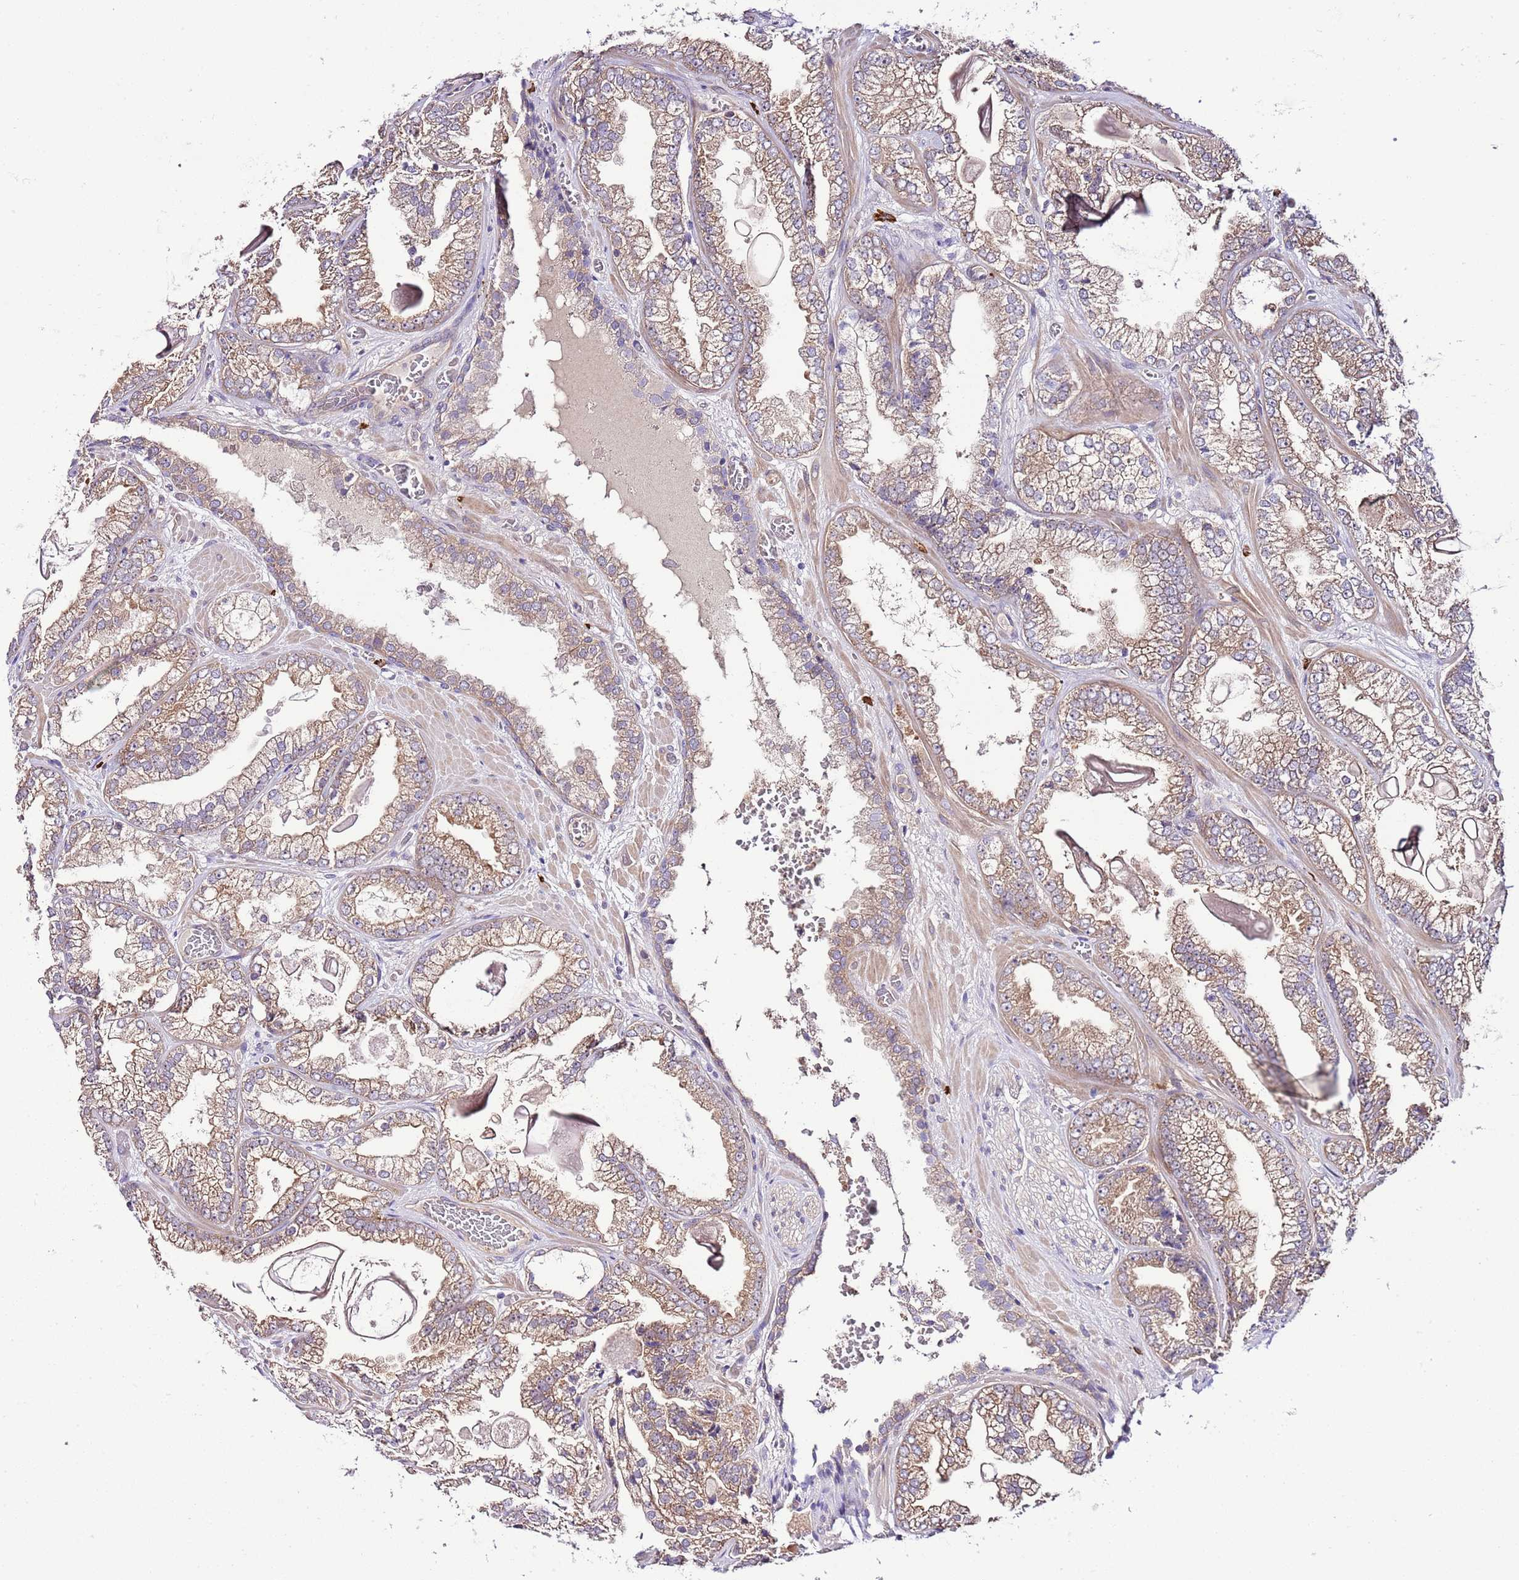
{"staining": {"intensity": "moderate", "quantity": ">75%", "location": "cytoplasmic/membranous"}, "tissue": "prostate cancer", "cell_type": "Tumor cells", "image_type": "cancer", "snomed": [{"axis": "morphology", "description": "Adenocarcinoma, Low grade"}, {"axis": "topography", "description": "Prostate"}], "caption": "The histopathology image reveals immunohistochemical staining of prostate cancer (adenocarcinoma (low-grade)). There is moderate cytoplasmic/membranous expression is appreciated in about >75% of tumor cells.", "gene": "DONSON", "patient": {"sex": "male", "age": 57}}